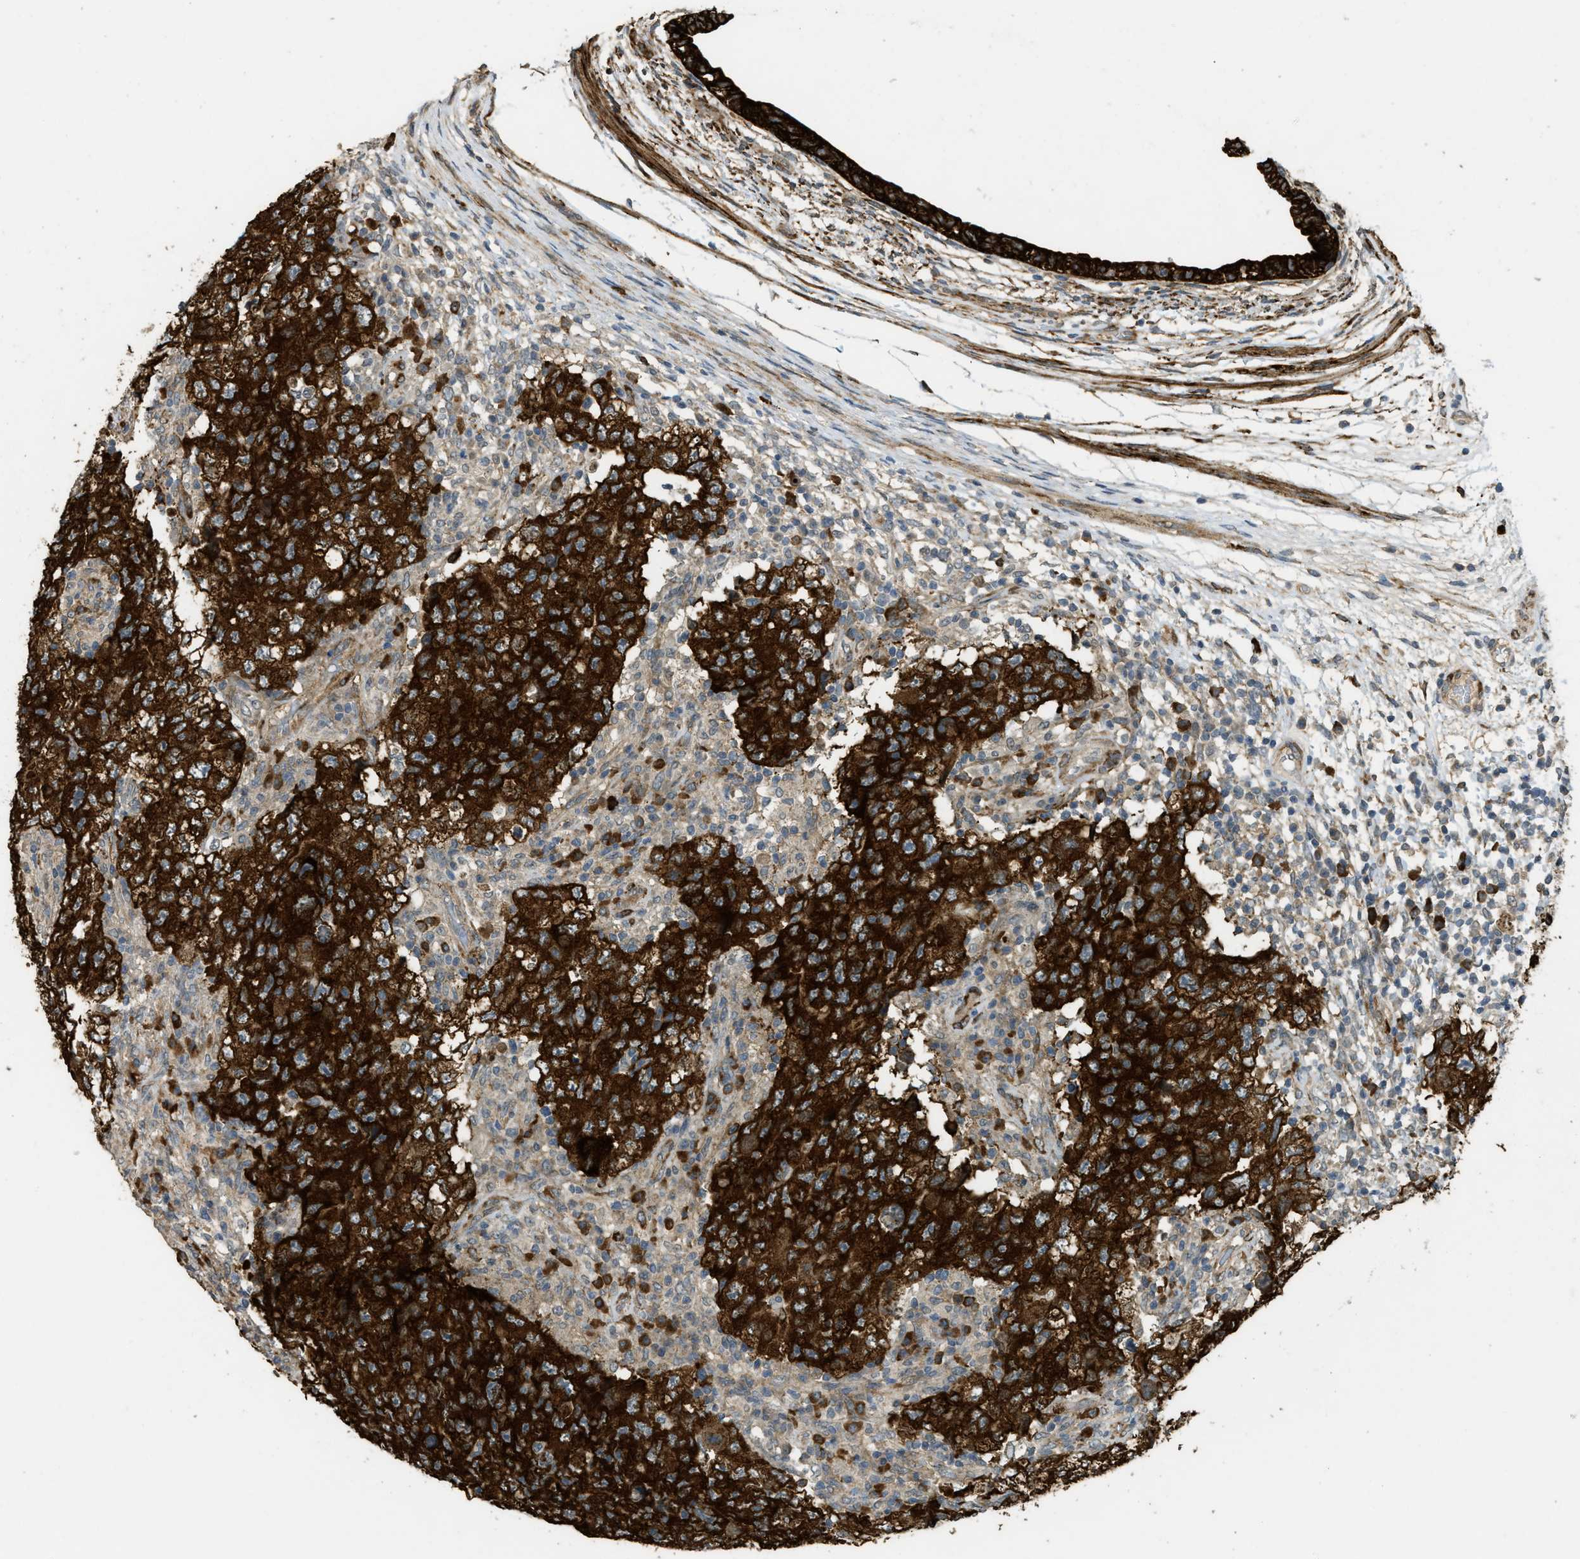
{"staining": {"intensity": "strong", "quantity": ">75%", "location": "cytoplasmic/membranous"}, "tissue": "testis cancer", "cell_type": "Tumor cells", "image_type": "cancer", "snomed": [{"axis": "morphology", "description": "Carcinoma, Embryonal, NOS"}, {"axis": "topography", "description": "Testis"}], "caption": "IHC (DAB (3,3'-diaminobenzidine)) staining of testis cancer (embryonal carcinoma) displays strong cytoplasmic/membranous protein expression in about >75% of tumor cells.", "gene": "IGF2BP2", "patient": {"sex": "male", "age": 26}}